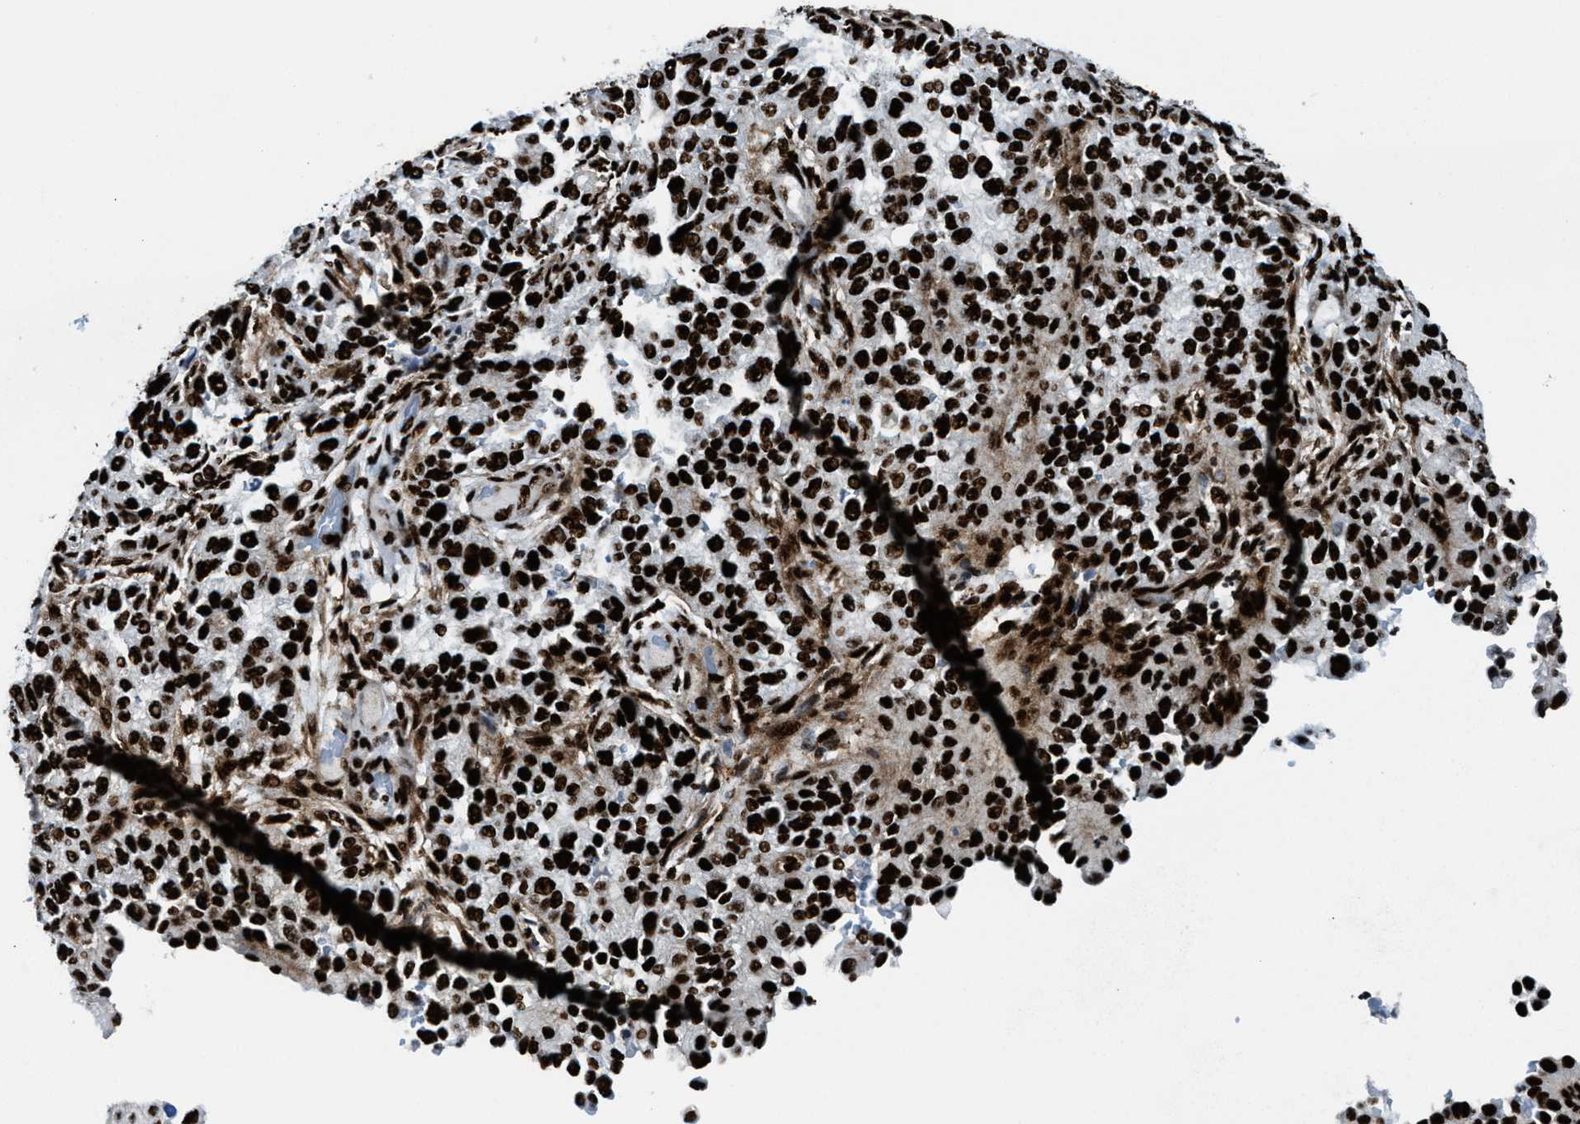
{"staining": {"intensity": "strong", "quantity": ">75%", "location": "nuclear"}, "tissue": "endometrial cancer", "cell_type": "Tumor cells", "image_type": "cancer", "snomed": [{"axis": "morphology", "description": "Adenocarcinoma, NOS"}, {"axis": "topography", "description": "Endometrium"}], "caption": "Protein staining displays strong nuclear positivity in about >75% of tumor cells in endometrial adenocarcinoma.", "gene": "NONO", "patient": {"sex": "female", "age": 85}}